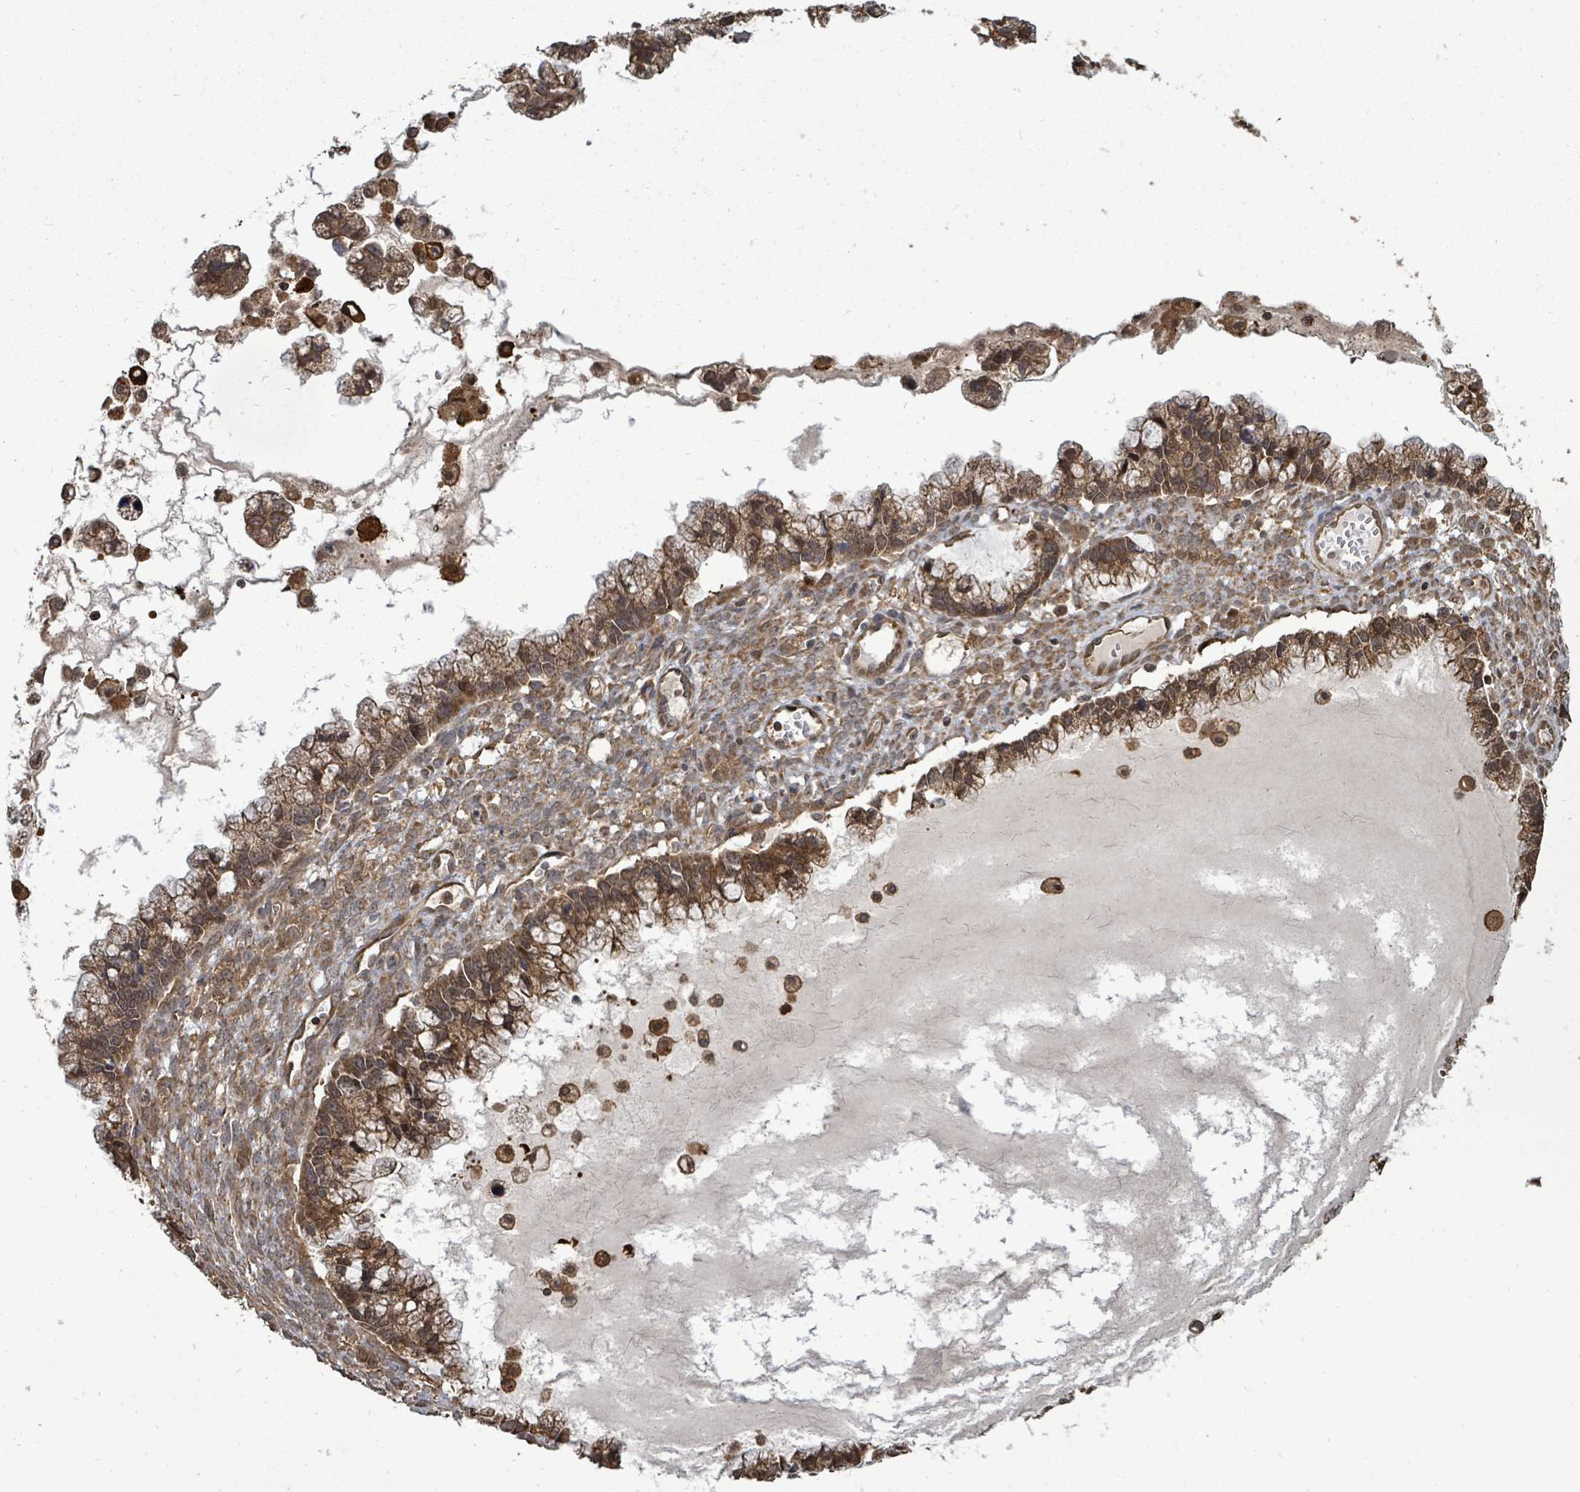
{"staining": {"intensity": "strong", "quantity": ">75%", "location": "cytoplasmic/membranous"}, "tissue": "ovarian cancer", "cell_type": "Tumor cells", "image_type": "cancer", "snomed": [{"axis": "morphology", "description": "Cystadenocarcinoma, mucinous, NOS"}, {"axis": "topography", "description": "Ovary"}], "caption": "High-magnification brightfield microscopy of ovarian cancer (mucinous cystadenocarcinoma) stained with DAB (3,3'-diaminobenzidine) (brown) and counterstained with hematoxylin (blue). tumor cells exhibit strong cytoplasmic/membranous expression is present in about>75% of cells. Using DAB (3,3'-diaminobenzidine) (brown) and hematoxylin (blue) stains, captured at high magnification using brightfield microscopy.", "gene": "EIF3C", "patient": {"sex": "female", "age": 72}}